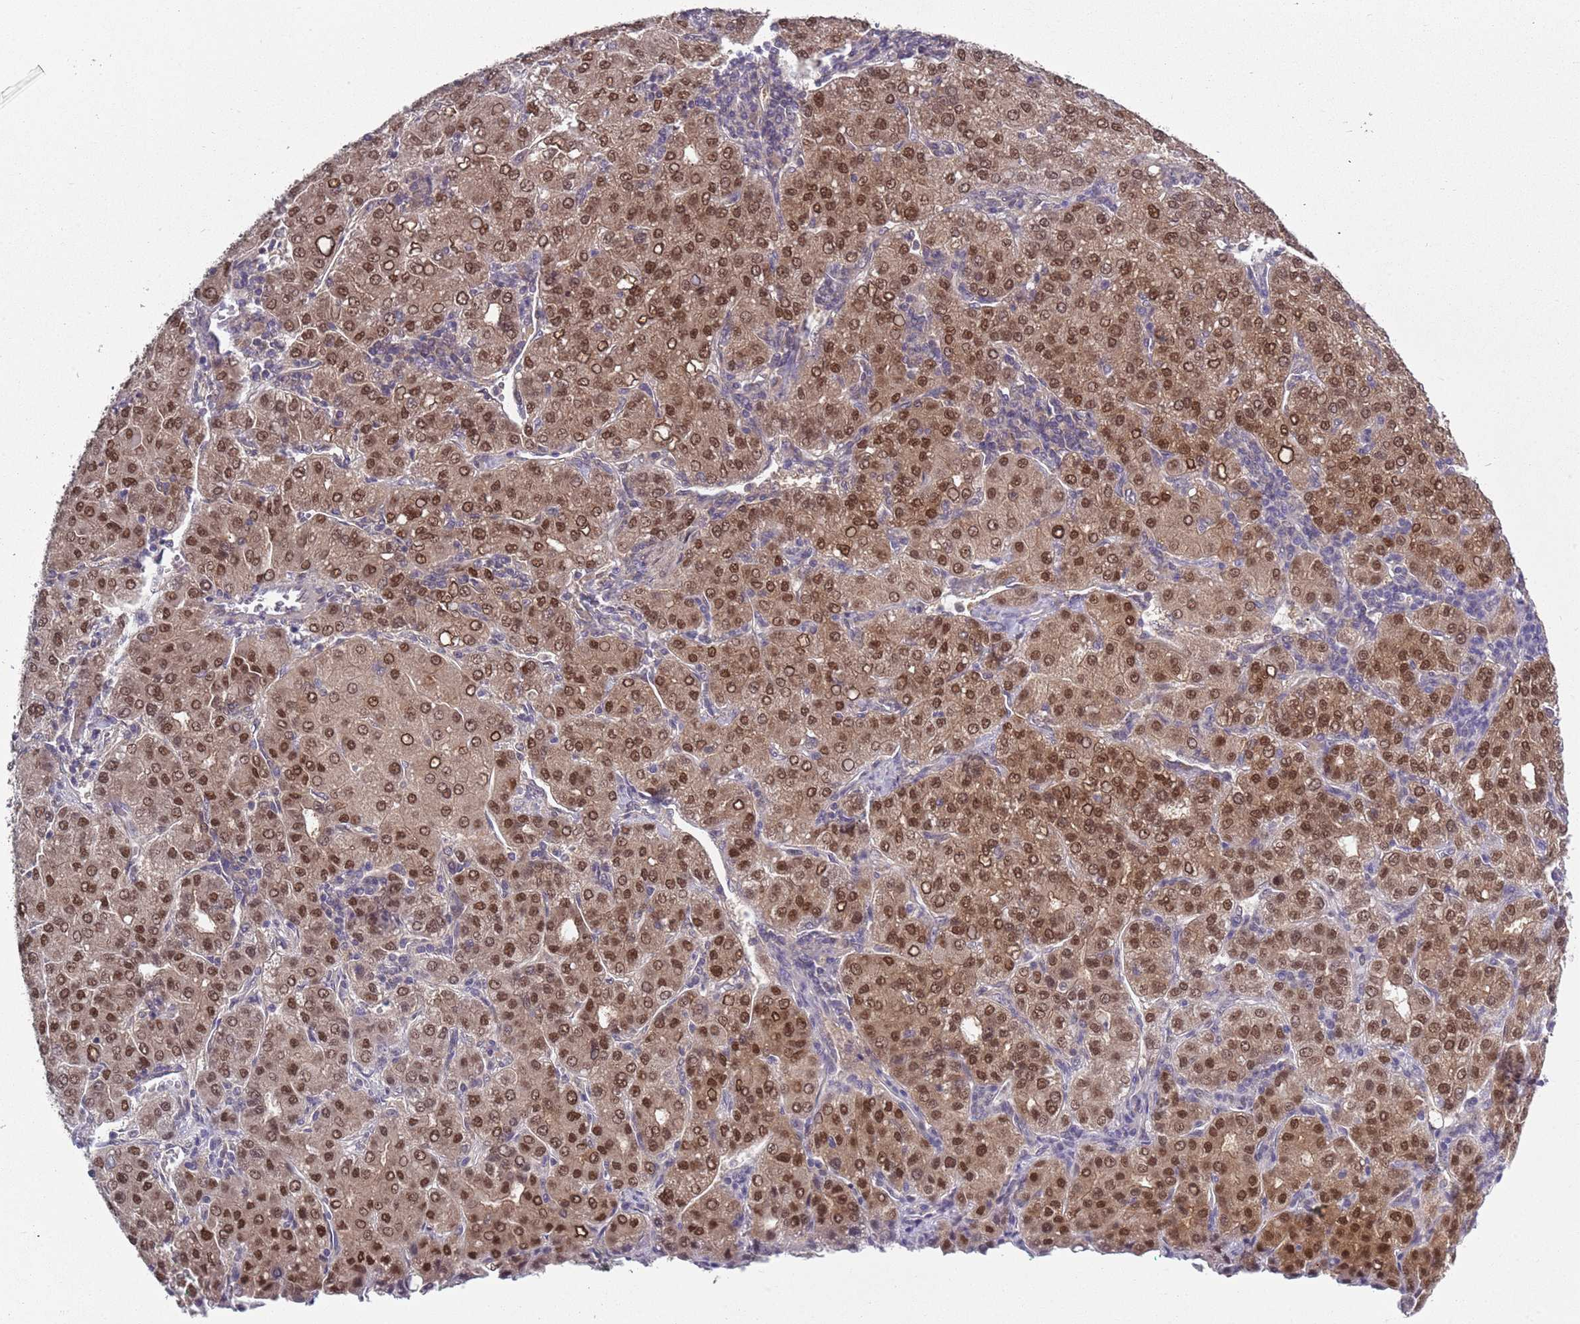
{"staining": {"intensity": "moderate", "quantity": ">75%", "location": "cytoplasmic/membranous,nuclear"}, "tissue": "liver cancer", "cell_type": "Tumor cells", "image_type": "cancer", "snomed": [{"axis": "morphology", "description": "Carcinoma, Hepatocellular, NOS"}, {"axis": "topography", "description": "Liver"}], "caption": "IHC of human liver cancer (hepatocellular carcinoma) reveals medium levels of moderate cytoplasmic/membranous and nuclear positivity in approximately >75% of tumor cells. (IHC, brightfield microscopy, high magnification).", "gene": "SEPHS2", "patient": {"sex": "male", "age": 65}}